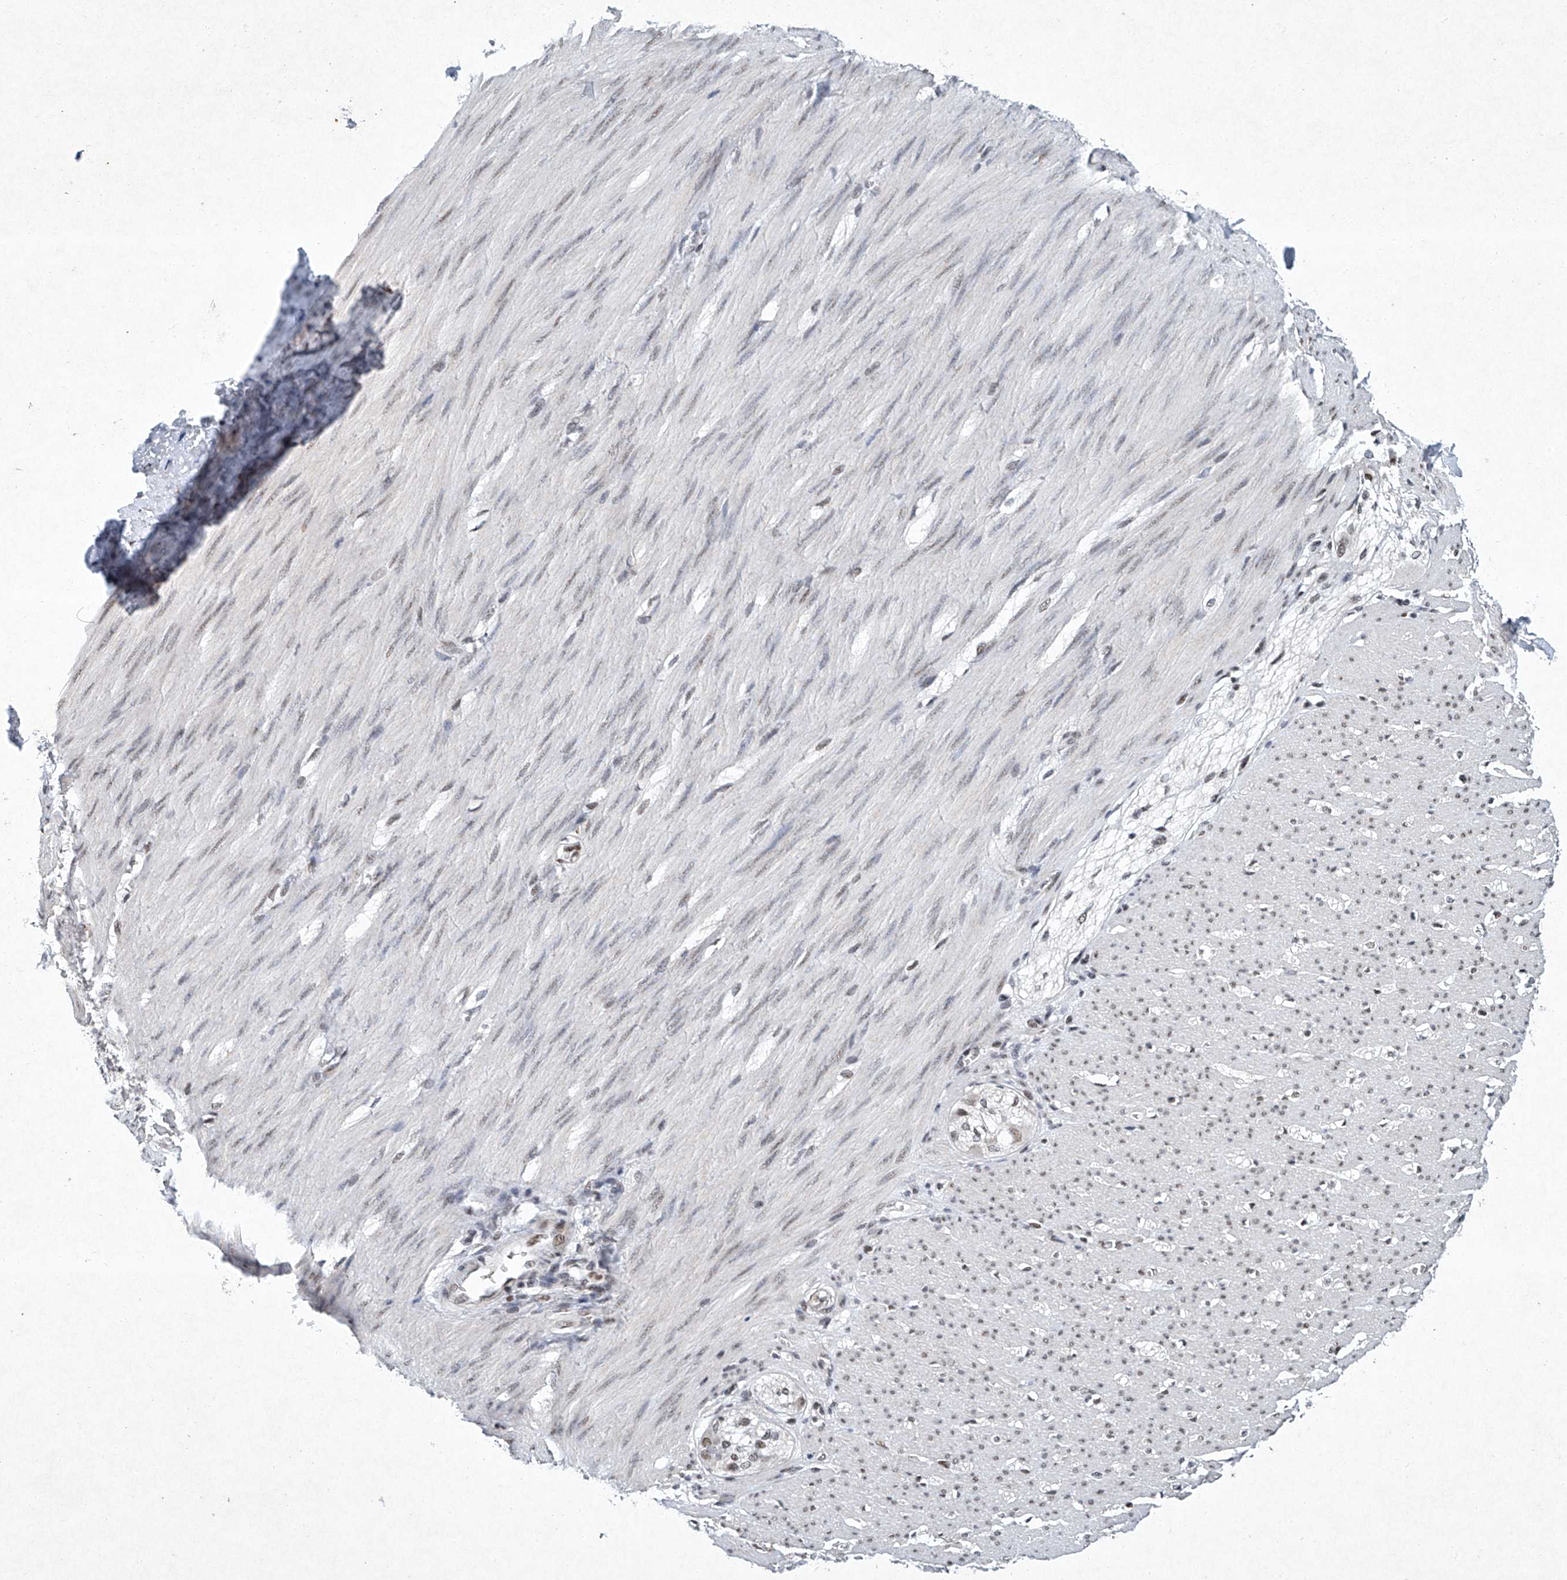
{"staining": {"intensity": "weak", "quantity": "25%-75%", "location": "nuclear"}, "tissue": "smooth muscle", "cell_type": "Smooth muscle cells", "image_type": "normal", "snomed": [{"axis": "morphology", "description": "Normal tissue, NOS"}, {"axis": "morphology", "description": "Adenocarcinoma, NOS"}, {"axis": "topography", "description": "Colon"}, {"axis": "topography", "description": "Peripheral nerve tissue"}], "caption": "The image displays immunohistochemical staining of benign smooth muscle. There is weak nuclear staining is present in about 25%-75% of smooth muscle cells.", "gene": "TFDP1", "patient": {"sex": "male", "age": 14}}